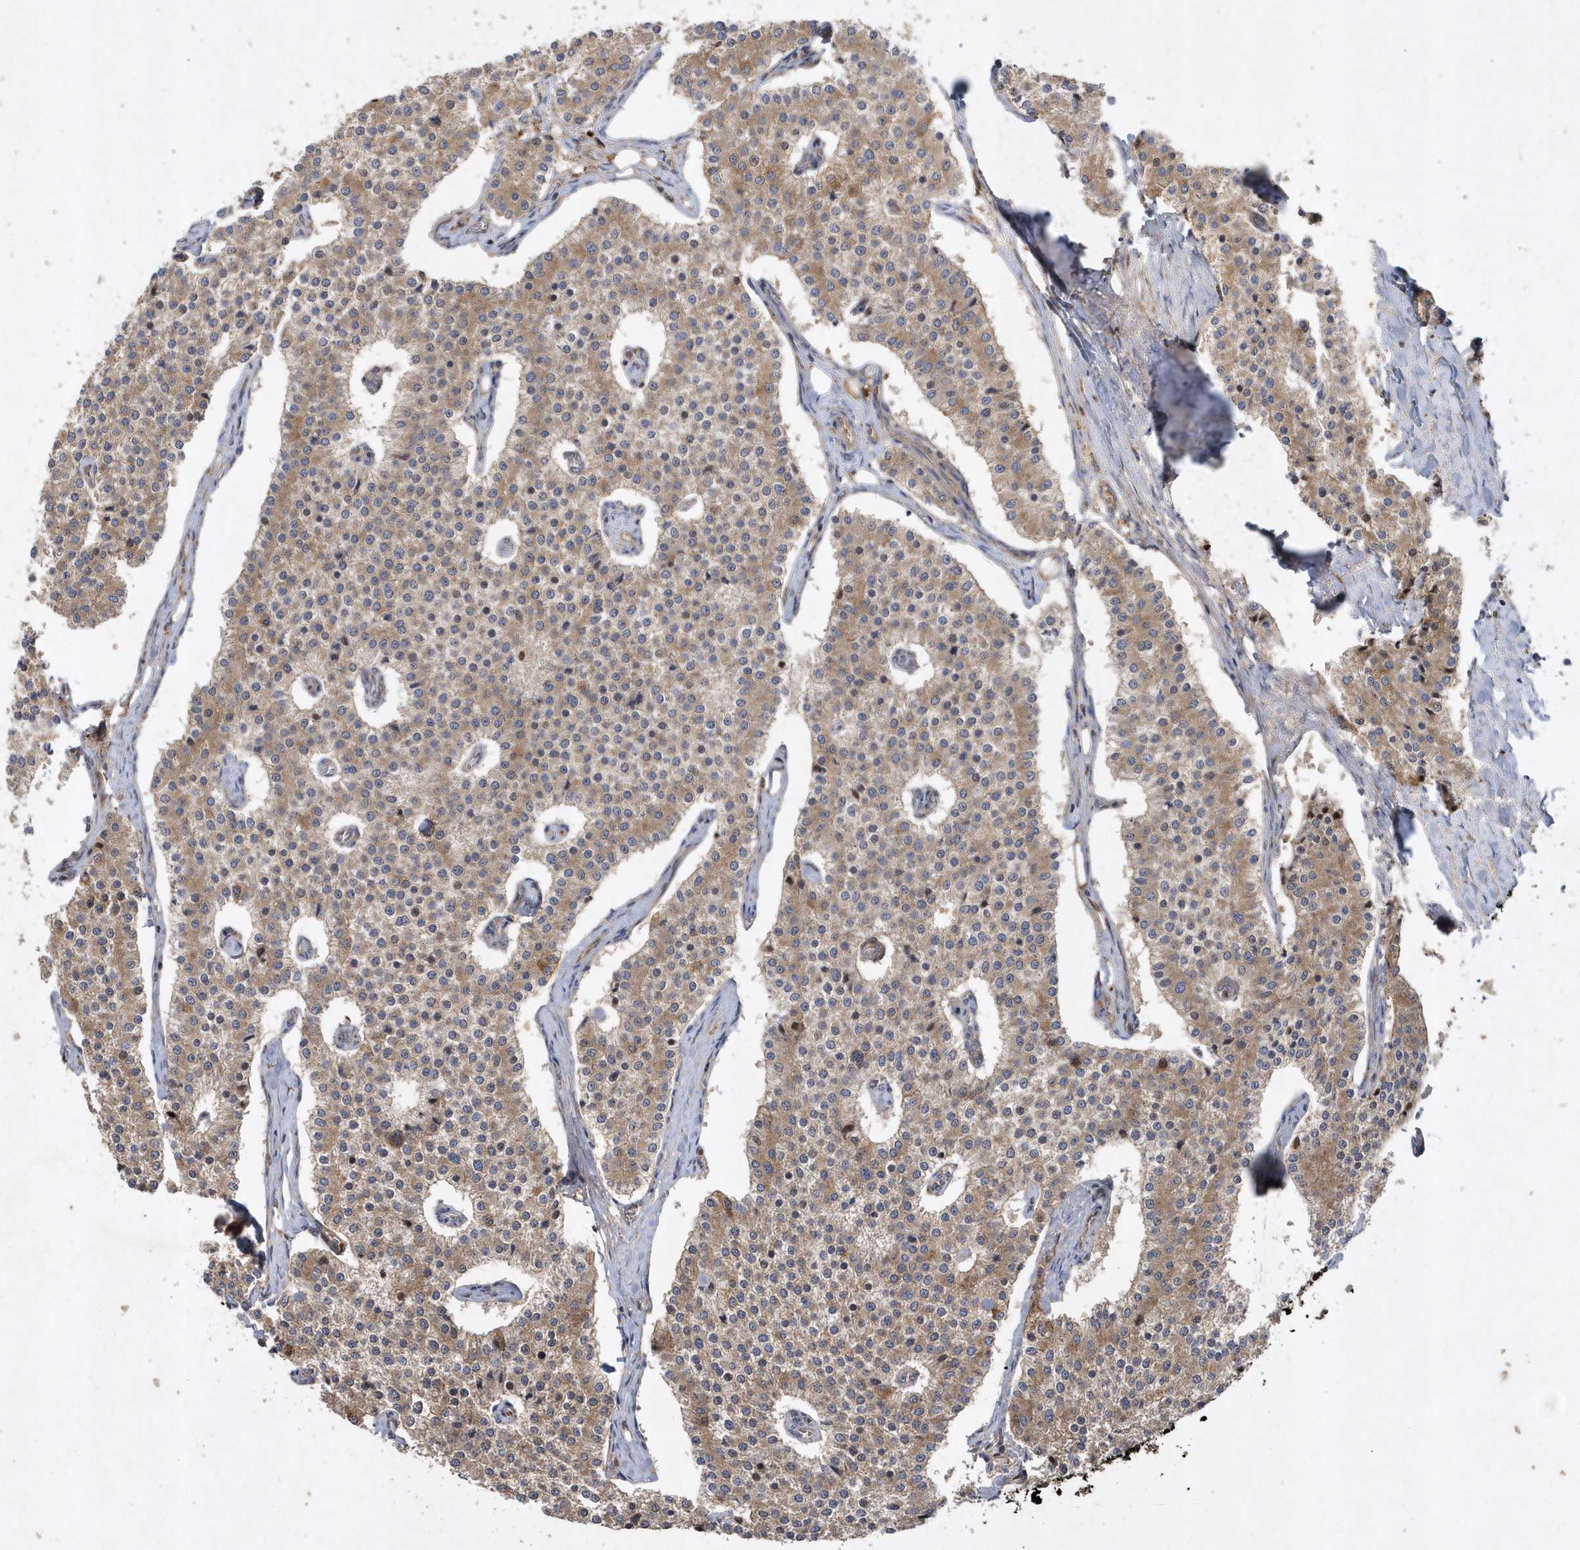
{"staining": {"intensity": "moderate", "quantity": ">75%", "location": "cytoplasmic/membranous"}, "tissue": "carcinoid", "cell_type": "Tumor cells", "image_type": "cancer", "snomed": [{"axis": "morphology", "description": "Carcinoid, malignant, NOS"}, {"axis": "topography", "description": "Colon"}], "caption": "Immunohistochemical staining of human carcinoid (malignant) demonstrates medium levels of moderate cytoplasmic/membranous staining in approximately >75% of tumor cells. The staining was performed using DAB to visualize the protein expression in brown, while the nuclei were stained in blue with hematoxylin (Magnification: 20x).", "gene": "PAICS", "patient": {"sex": "female", "age": 52}}